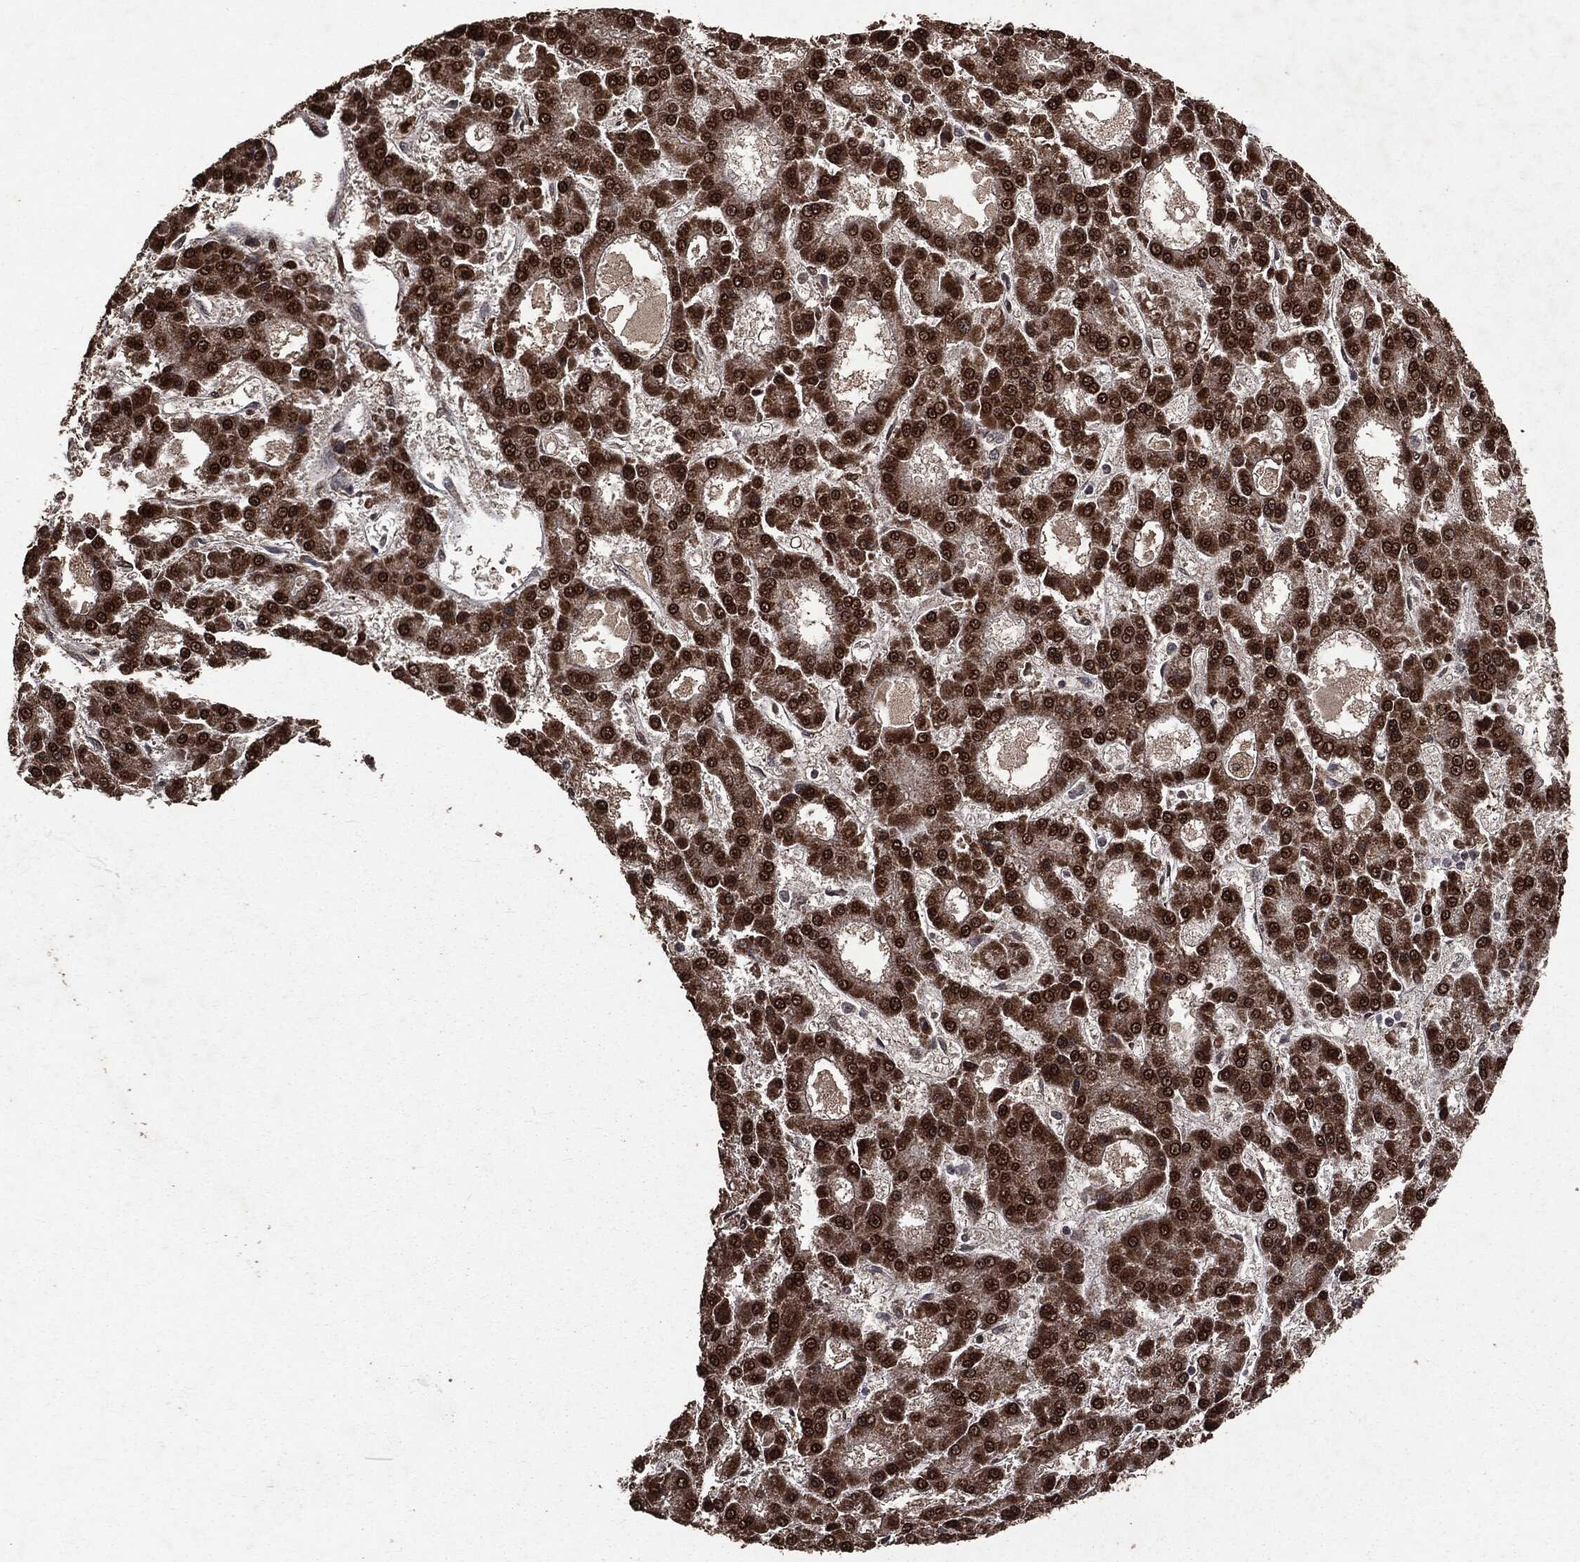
{"staining": {"intensity": "strong", "quantity": ">75%", "location": "cytoplasmic/membranous,nuclear"}, "tissue": "liver cancer", "cell_type": "Tumor cells", "image_type": "cancer", "snomed": [{"axis": "morphology", "description": "Carcinoma, Hepatocellular, NOS"}, {"axis": "topography", "description": "Liver"}], "caption": "Immunohistochemical staining of hepatocellular carcinoma (liver) exhibits high levels of strong cytoplasmic/membranous and nuclear expression in about >75% of tumor cells.", "gene": "PPP6R2", "patient": {"sex": "male", "age": 70}}